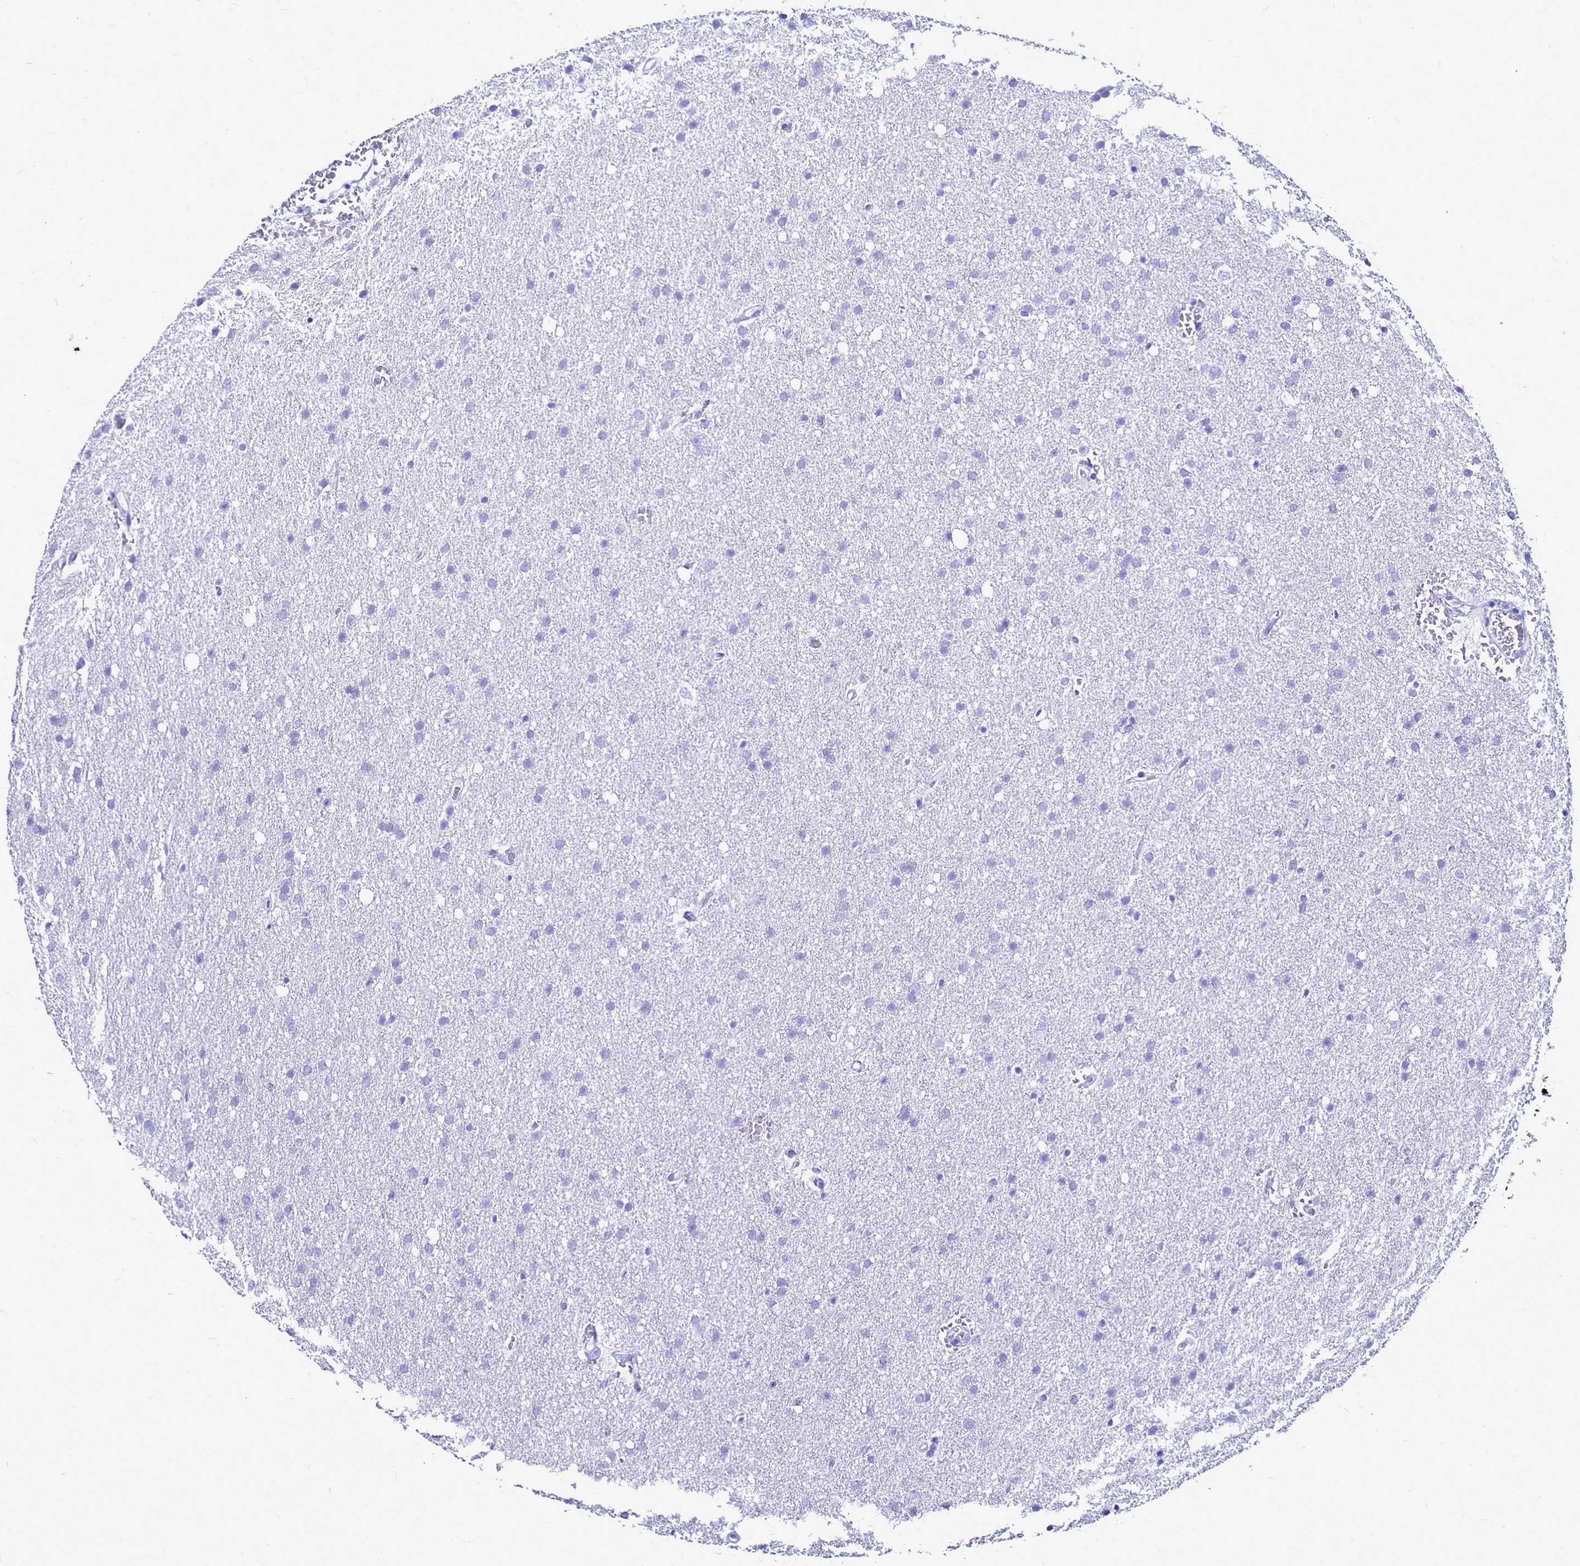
{"staining": {"intensity": "negative", "quantity": "none", "location": "none"}, "tissue": "glioma", "cell_type": "Tumor cells", "image_type": "cancer", "snomed": [{"axis": "morphology", "description": "Glioma, malignant, High grade"}, {"axis": "topography", "description": "Cerebral cortex"}], "caption": "Immunohistochemistry of human malignant glioma (high-grade) exhibits no positivity in tumor cells.", "gene": "CSTA", "patient": {"sex": "female", "age": 36}}